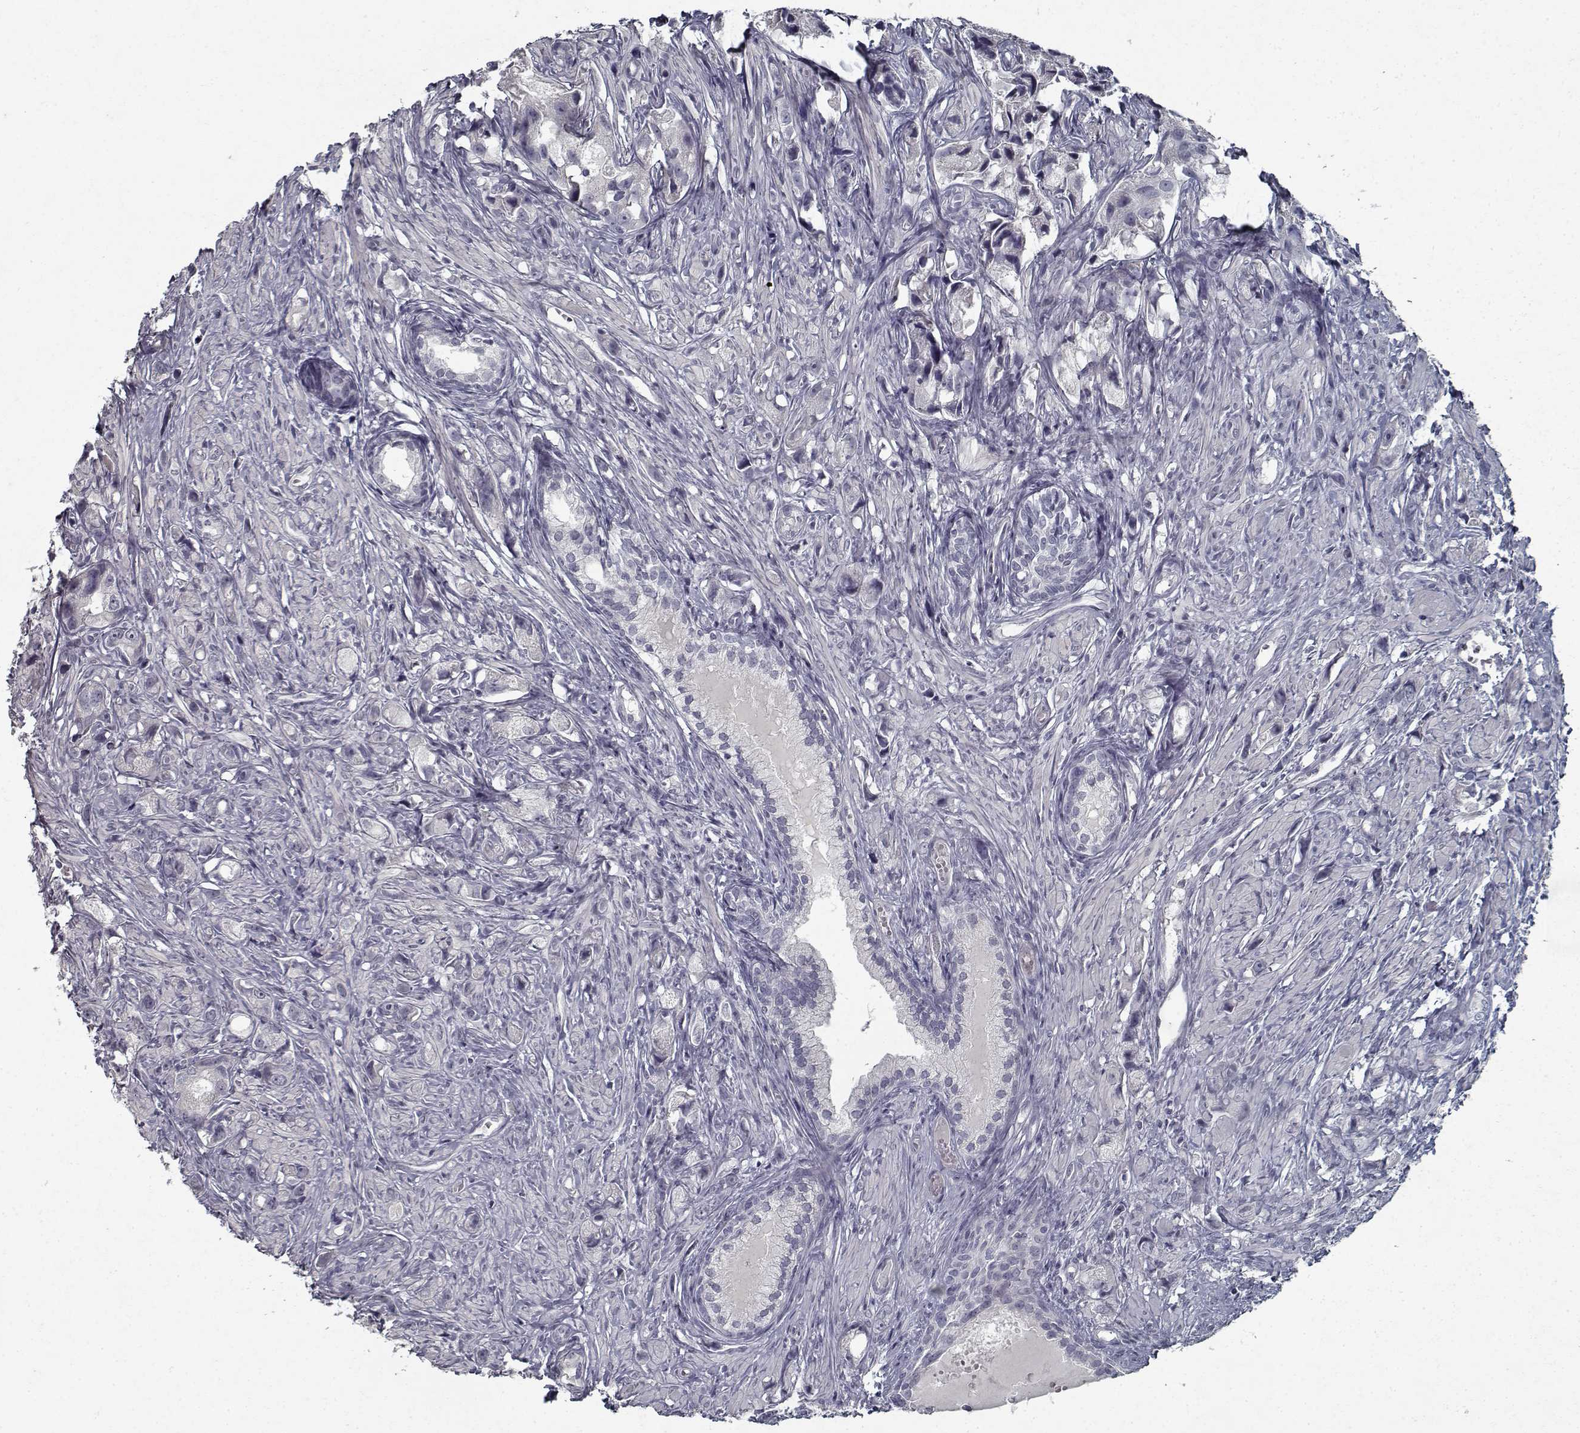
{"staining": {"intensity": "negative", "quantity": "none", "location": "none"}, "tissue": "prostate cancer", "cell_type": "Tumor cells", "image_type": "cancer", "snomed": [{"axis": "morphology", "description": "Adenocarcinoma, High grade"}, {"axis": "topography", "description": "Prostate"}], "caption": "There is no significant expression in tumor cells of prostate cancer.", "gene": "GAD2", "patient": {"sex": "male", "age": 75}}